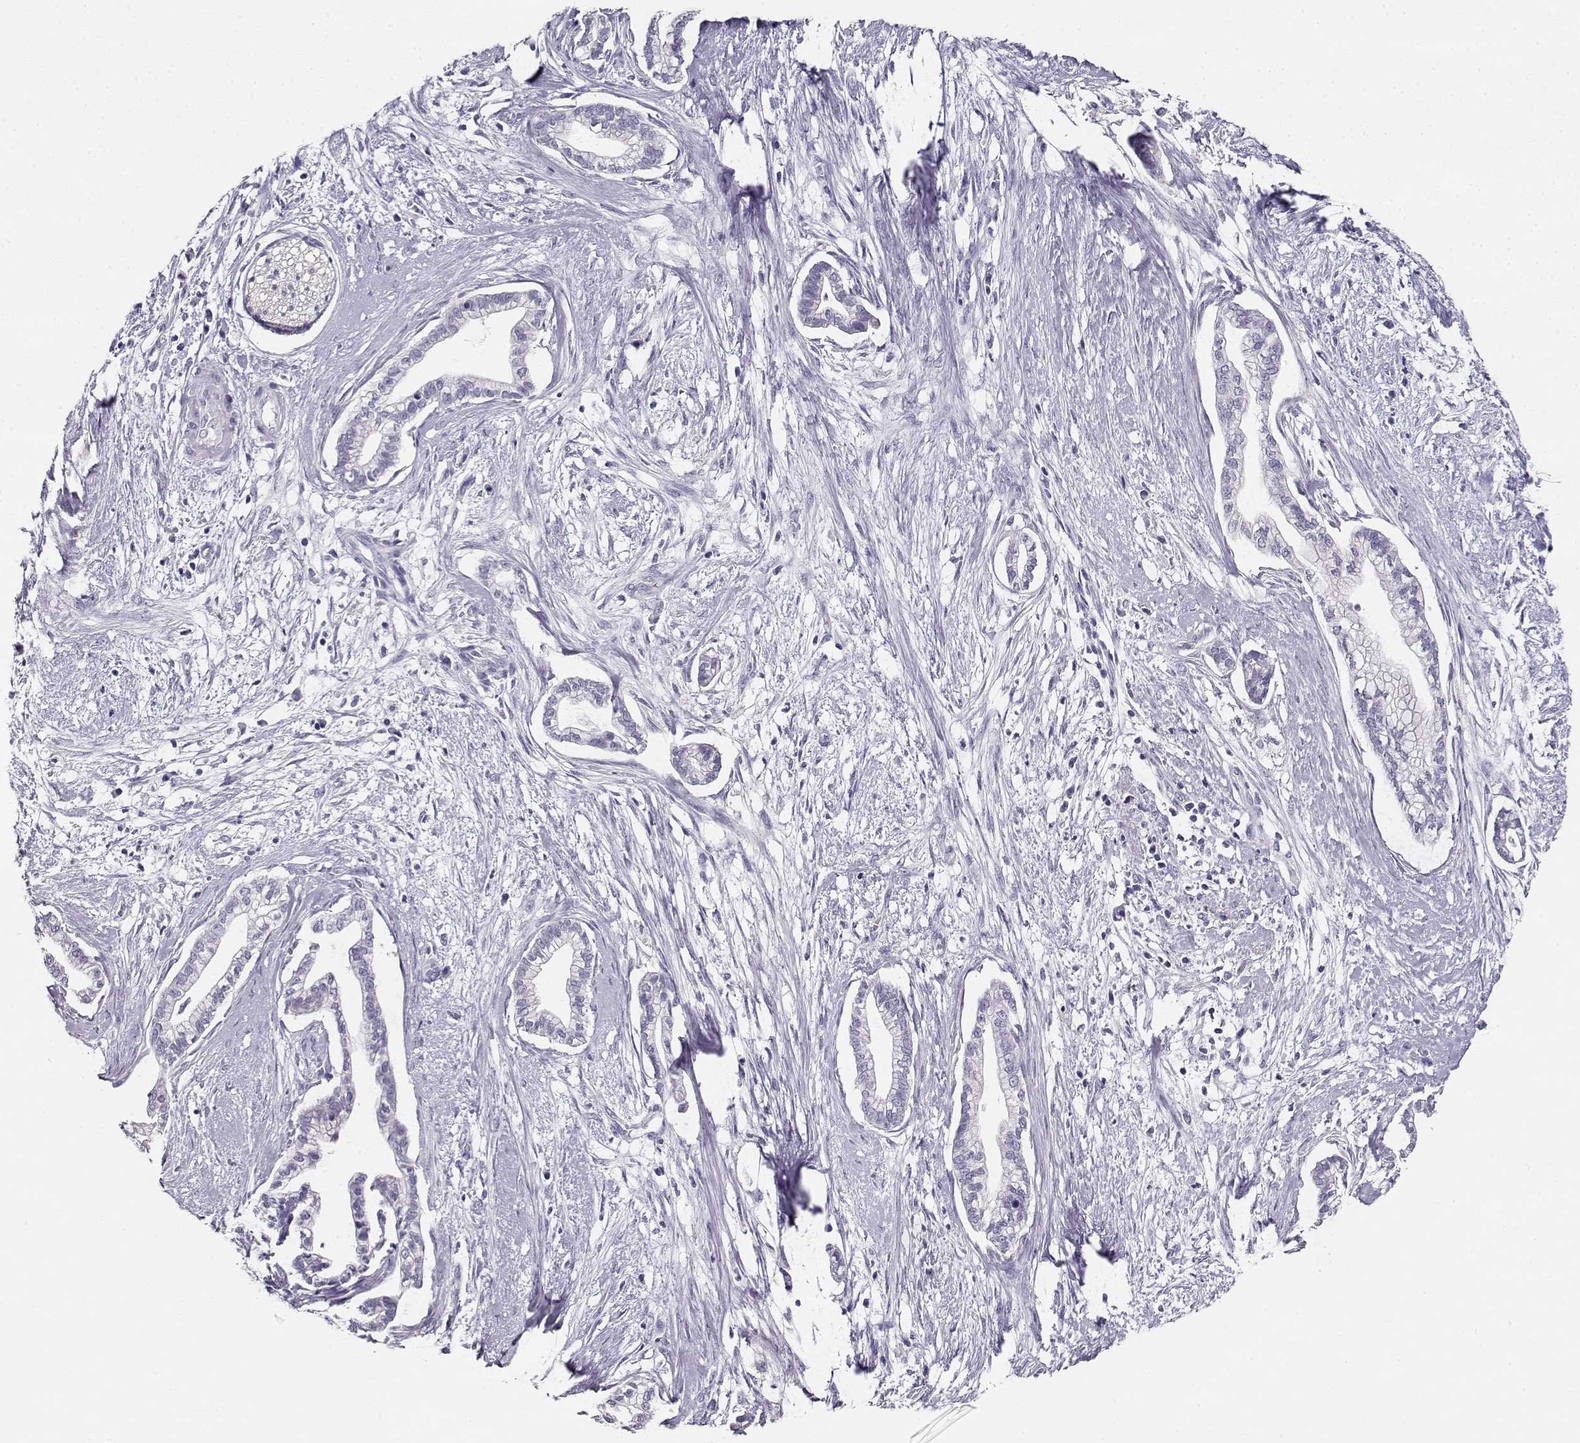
{"staining": {"intensity": "negative", "quantity": "none", "location": "none"}, "tissue": "cervical cancer", "cell_type": "Tumor cells", "image_type": "cancer", "snomed": [{"axis": "morphology", "description": "Adenocarcinoma, NOS"}, {"axis": "topography", "description": "Cervix"}], "caption": "This is an immunohistochemistry image of cervical cancer (adenocarcinoma). There is no expression in tumor cells.", "gene": "NDRG4", "patient": {"sex": "female", "age": 62}}